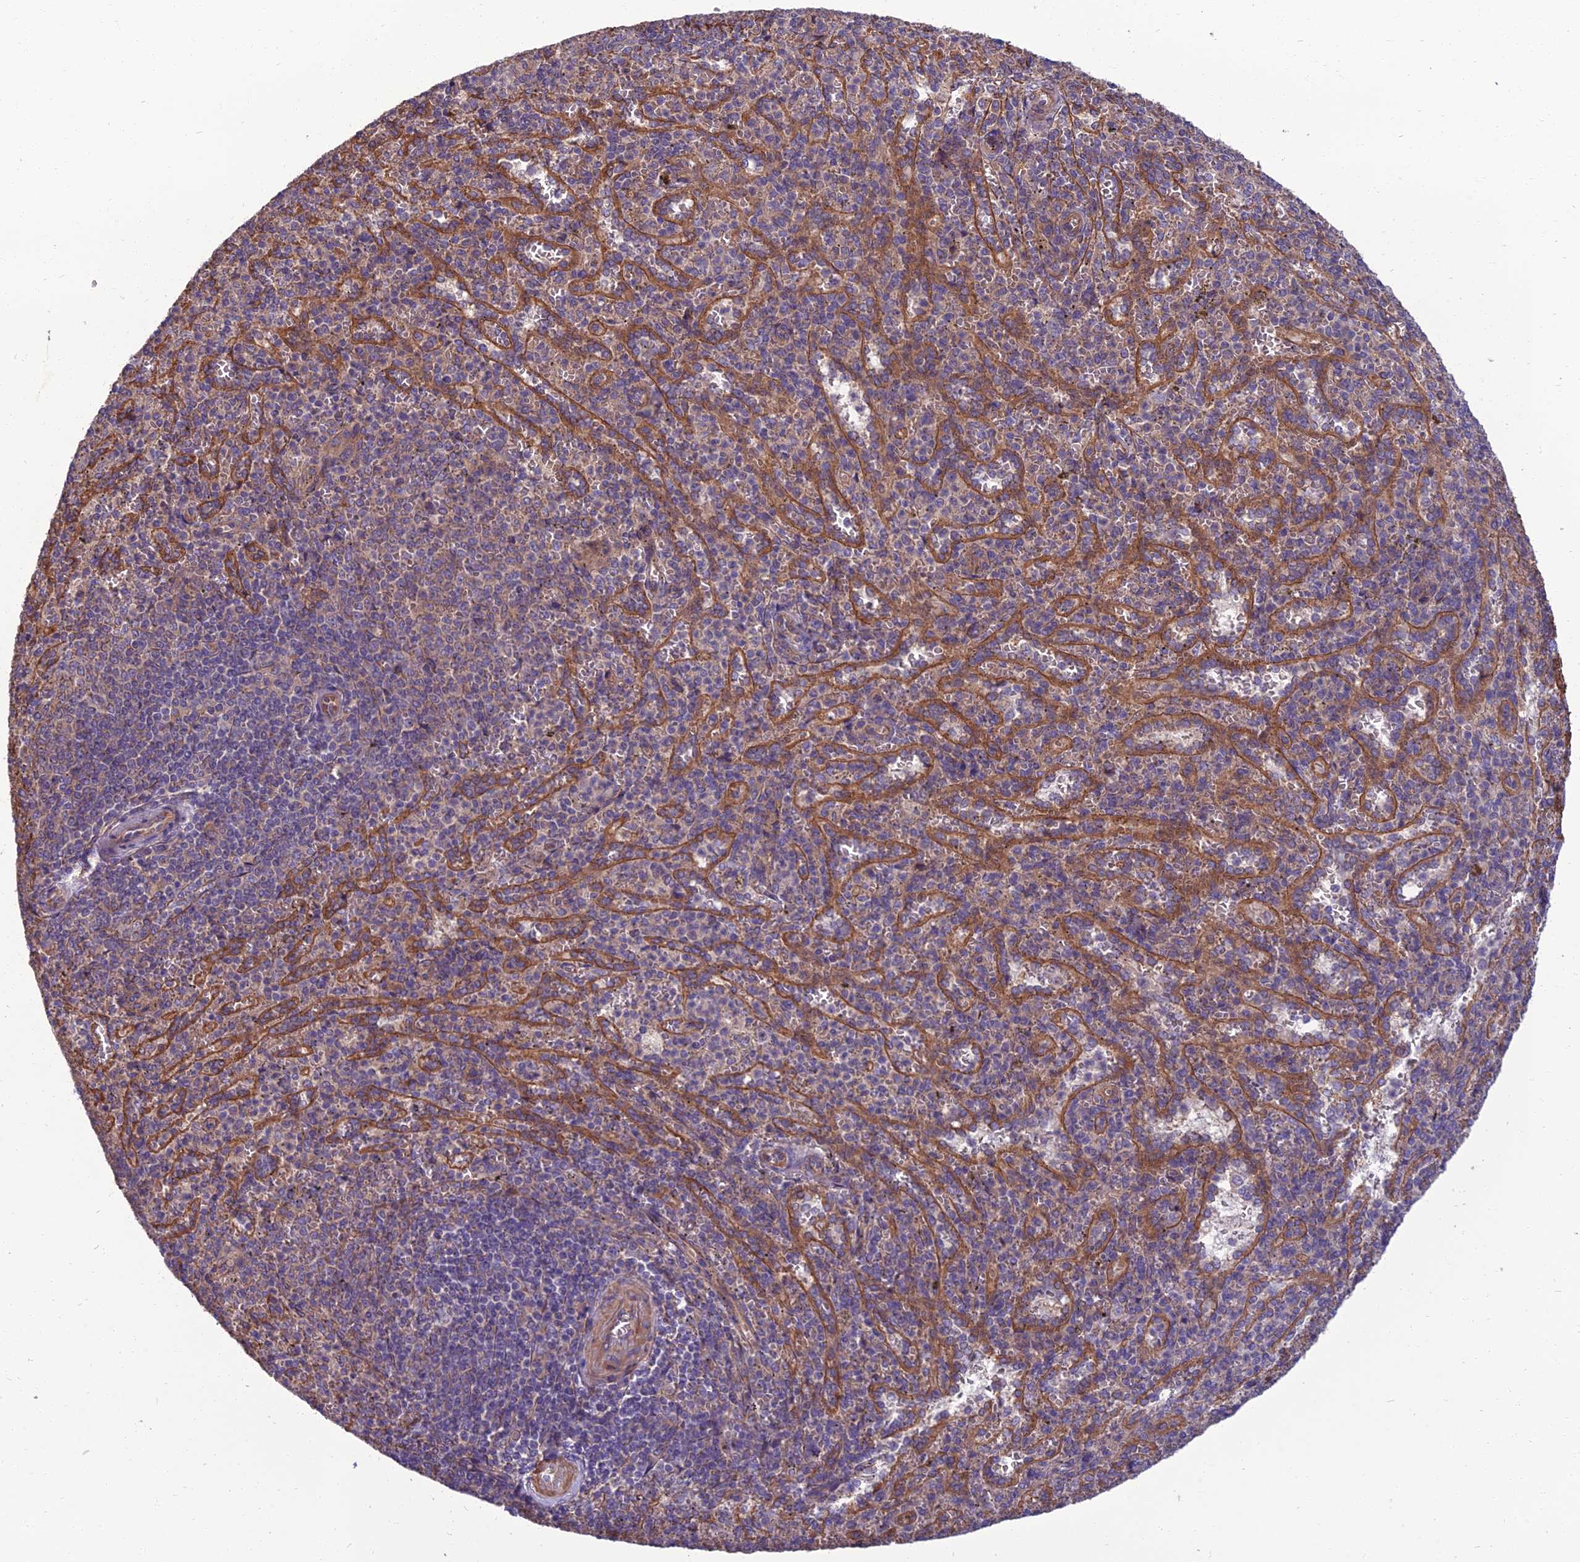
{"staining": {"intensity": "negative", "quantity": "none", "location": "none"}, "tissue": "spleen", "cell_type": "Cells in red pulp", "image_type": "normal", "snomed": [{"axis": "morphology", "description": "Normal tissue, NOS"}, {"axis": "topography", "description": "Spleen"}], "caption": "Unremarkable spleen was stained to show a protein in brown. There is no significant expression in cells in red pulp.", "gene": "WDR24", "patient": {"sex": "female", "age": 21}}